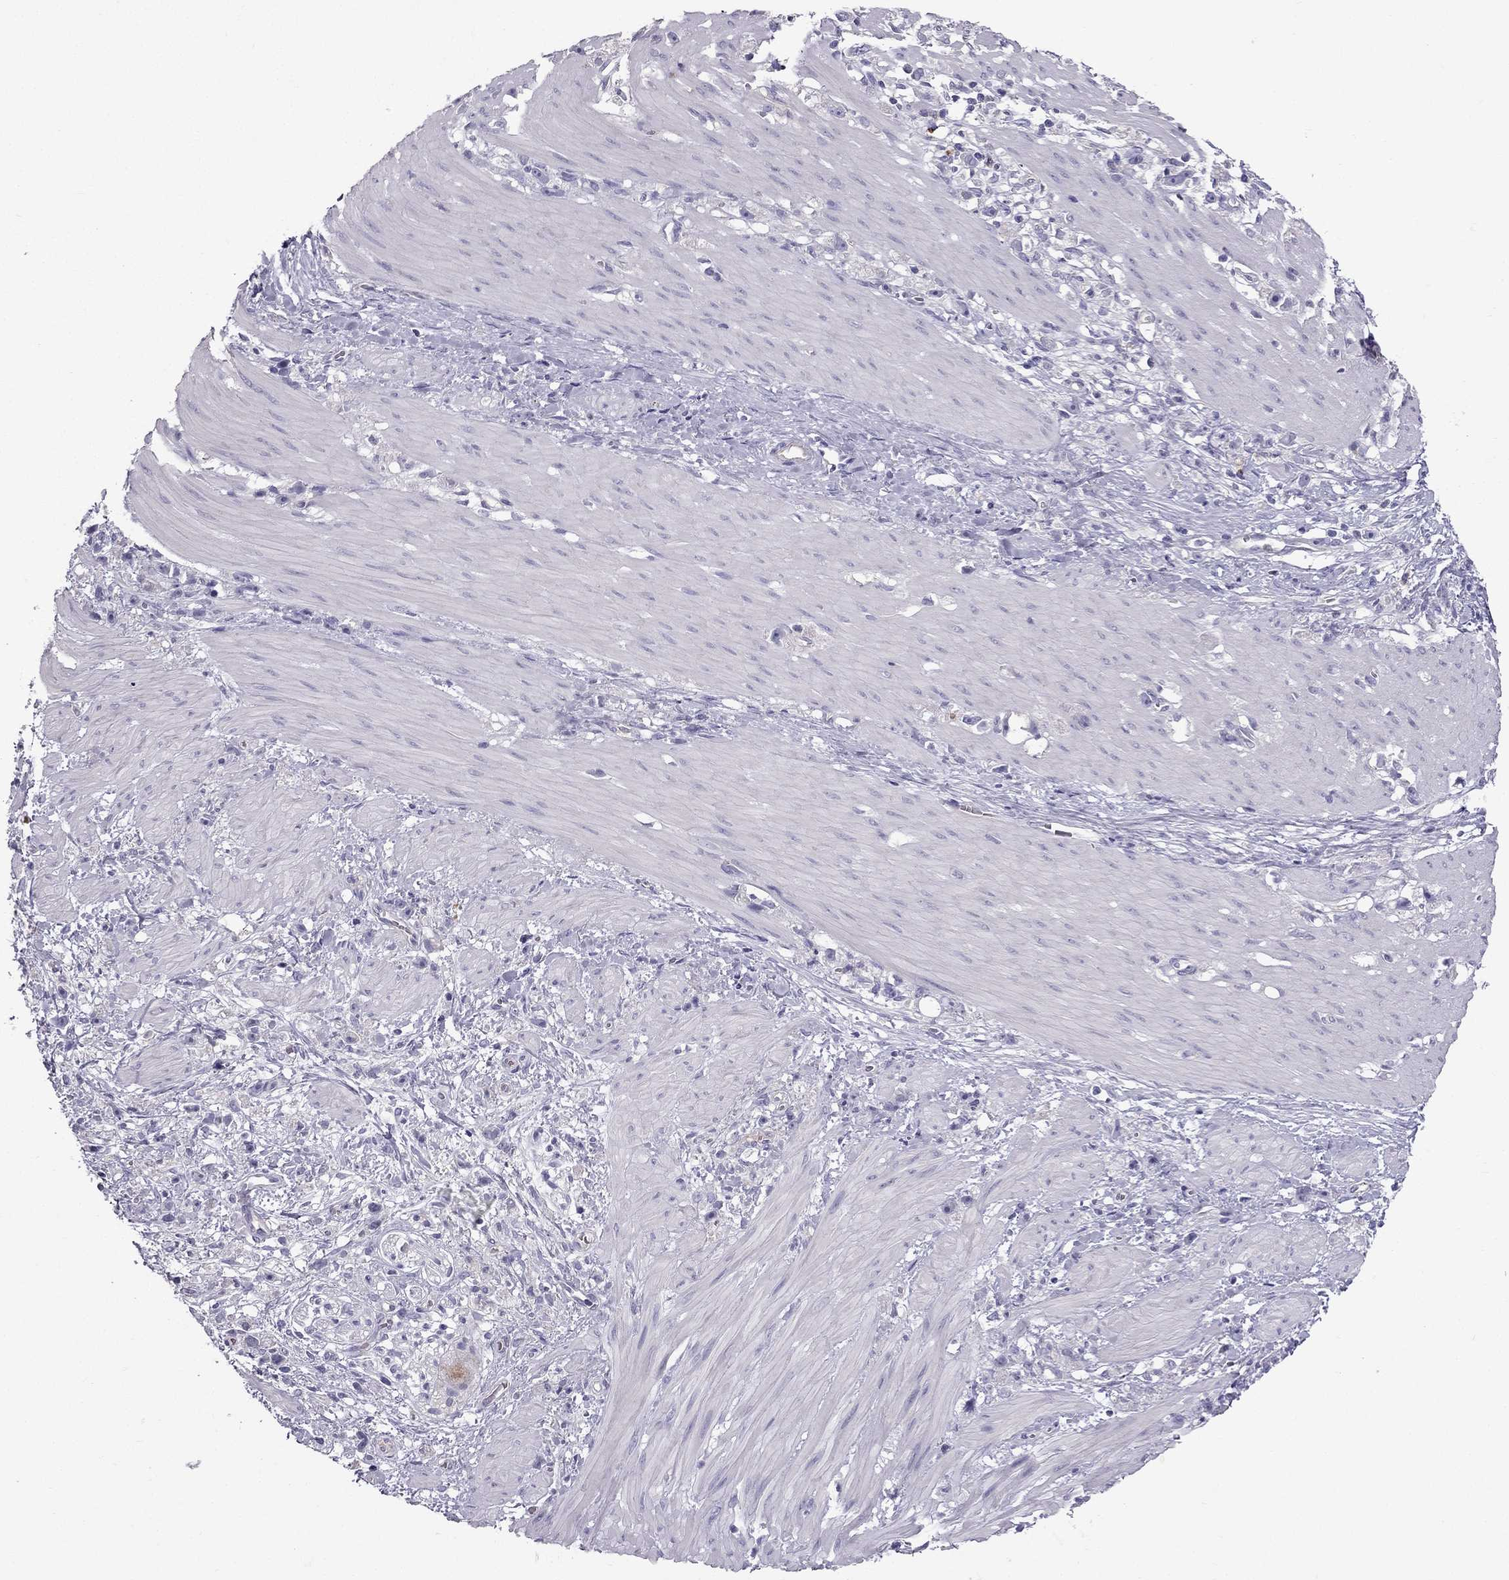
{"staining": {"intensity": "negative", "quantity": "none", "location": "none"}, "tissue": "stomach cancer", "cell_type": "Tumor cells", "image_type": "cancer", "snomed": [{"axis": "morphology", "description": "Adenocarcinoma, NOS"}, {"axis": "topography", "description": "Stomach"}], "caption": "Protein analysis of stomach cancer (adenocarcinoma) reveals no significant expression in tumor cells.", "gene": "STOML3", "patient": {"sex": "female", "age": 59}}